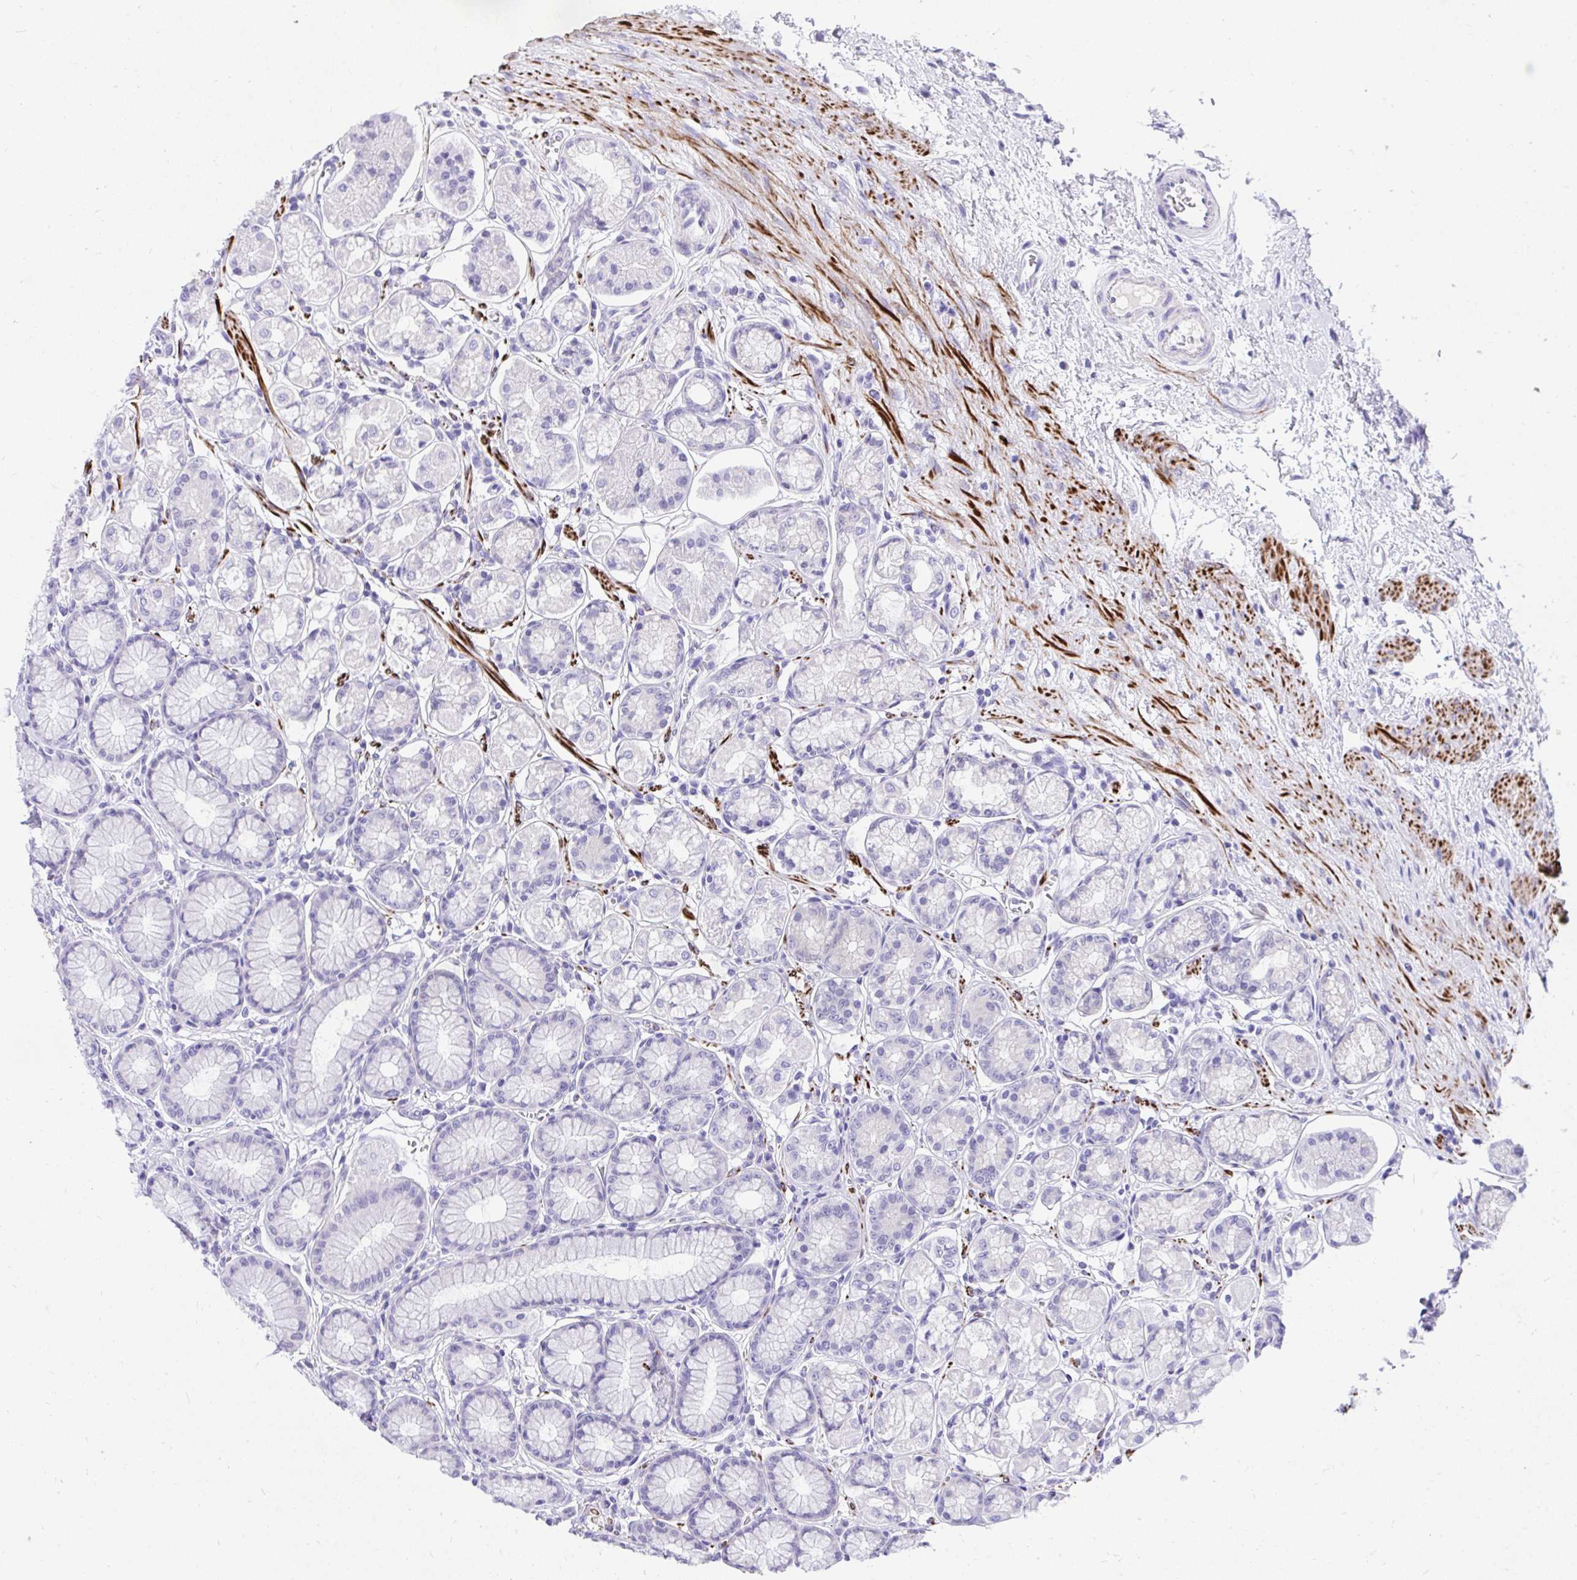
{"staining": {"intensity": "negative", "quantity": "none", "location": "none"}, "tissue": "stomach", "cell_type": "Glandular cells", "image_type": "normal", "snomed": [{"axis": "morphology", "description": "Normal tissue, NOS"}, {"axis": "topography", "description": "Stomach"}, {"axis": "topography", "description": "Stomach, lower"}], "caption": "This is a photomicrograph of IHC staining of unremarkable stomach, which shows no positivity in glandular cells.", "gene": "KCNN4", "patient": {"sex": "male", "age": 76}}